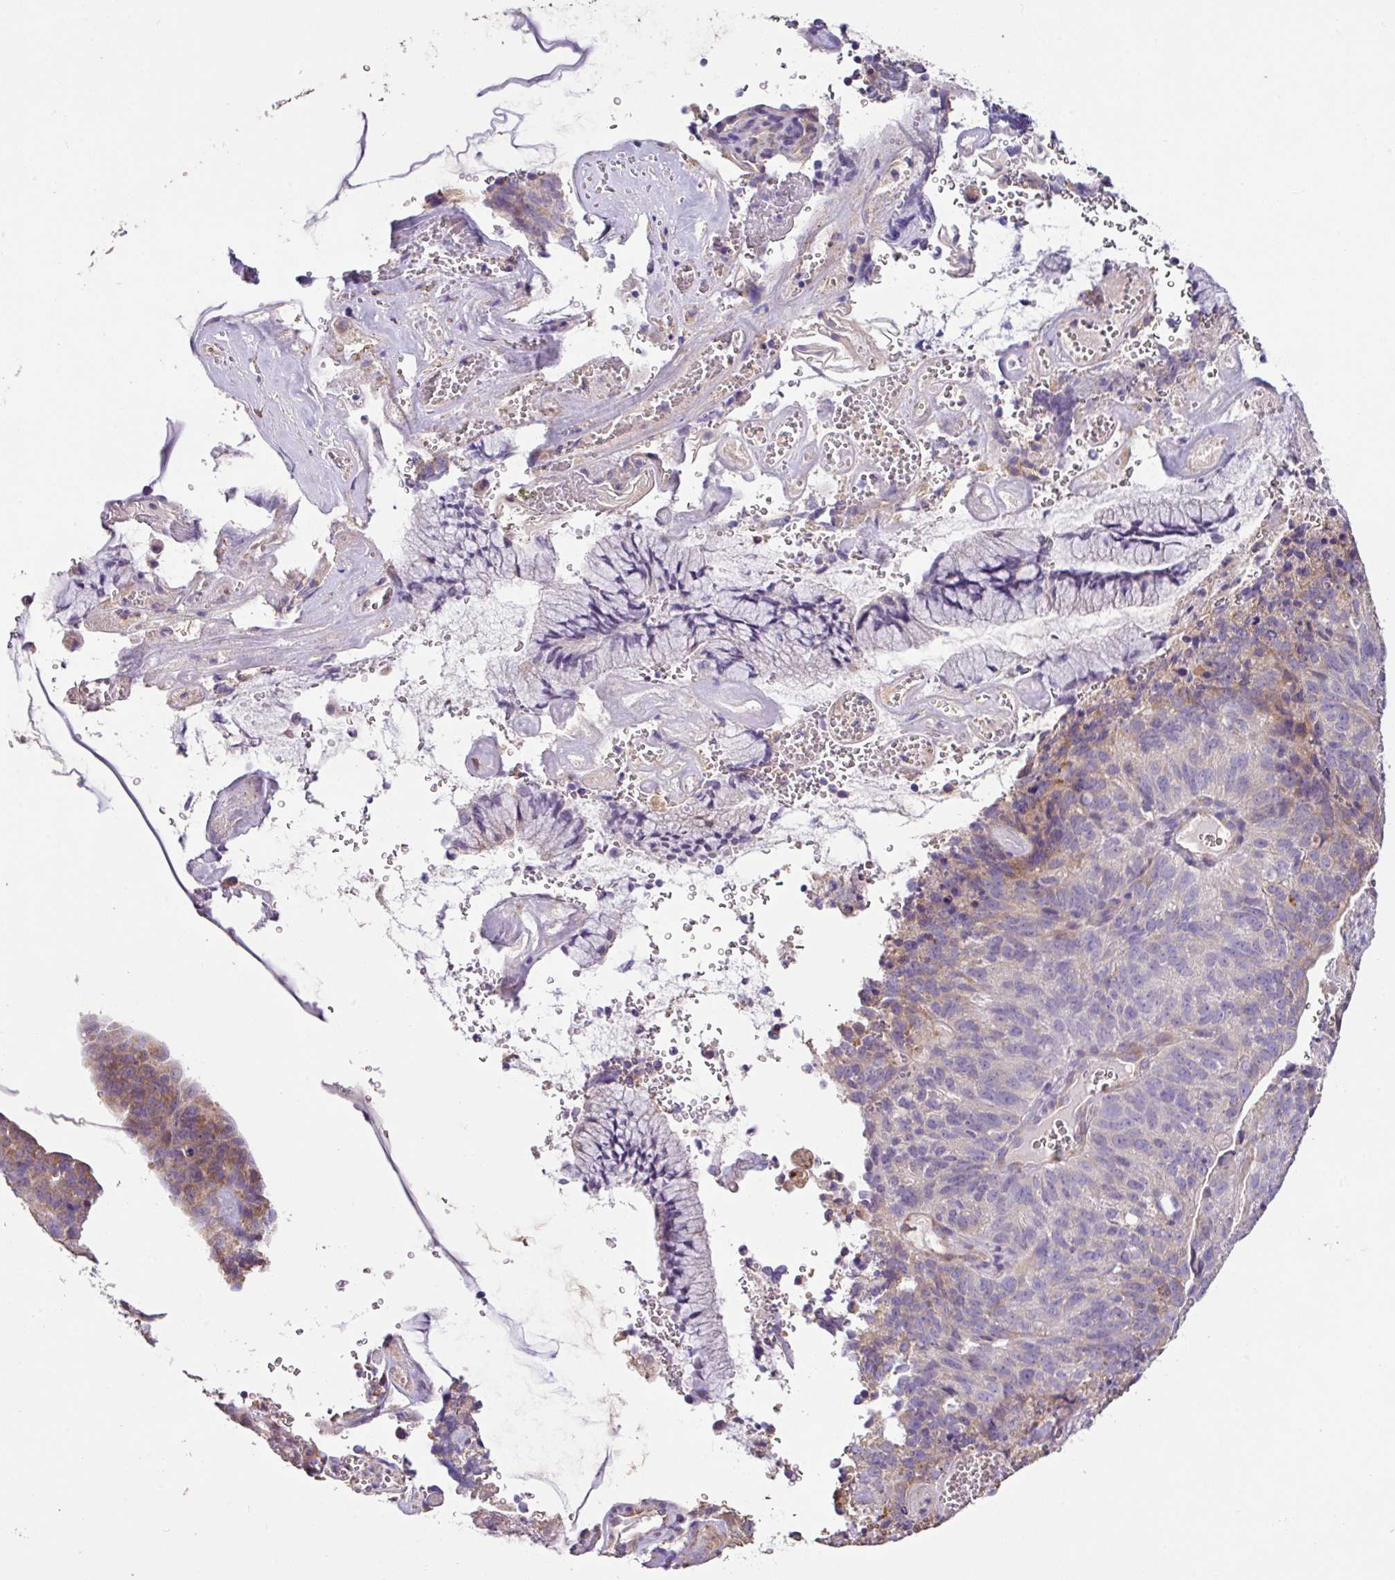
{"staining": {"intensity": "weak", "quantity": "<25%", "location": "cytoplasmic/membranous"}, "tissue": "cervical cancer", "cell_type": "Tumor cells", "image_type": "cancer", "snomed": [{"axis": "morphology", "description": "Adenocarcinoma, NOS"}, {"axis": "topography", "description": "Cervix"}], "caption": "Tumor cells show no significant protein expression in adenocarcinoma (cervical).", "gene": "ZG16", "patient": {"sex": "female", "age": 38}}